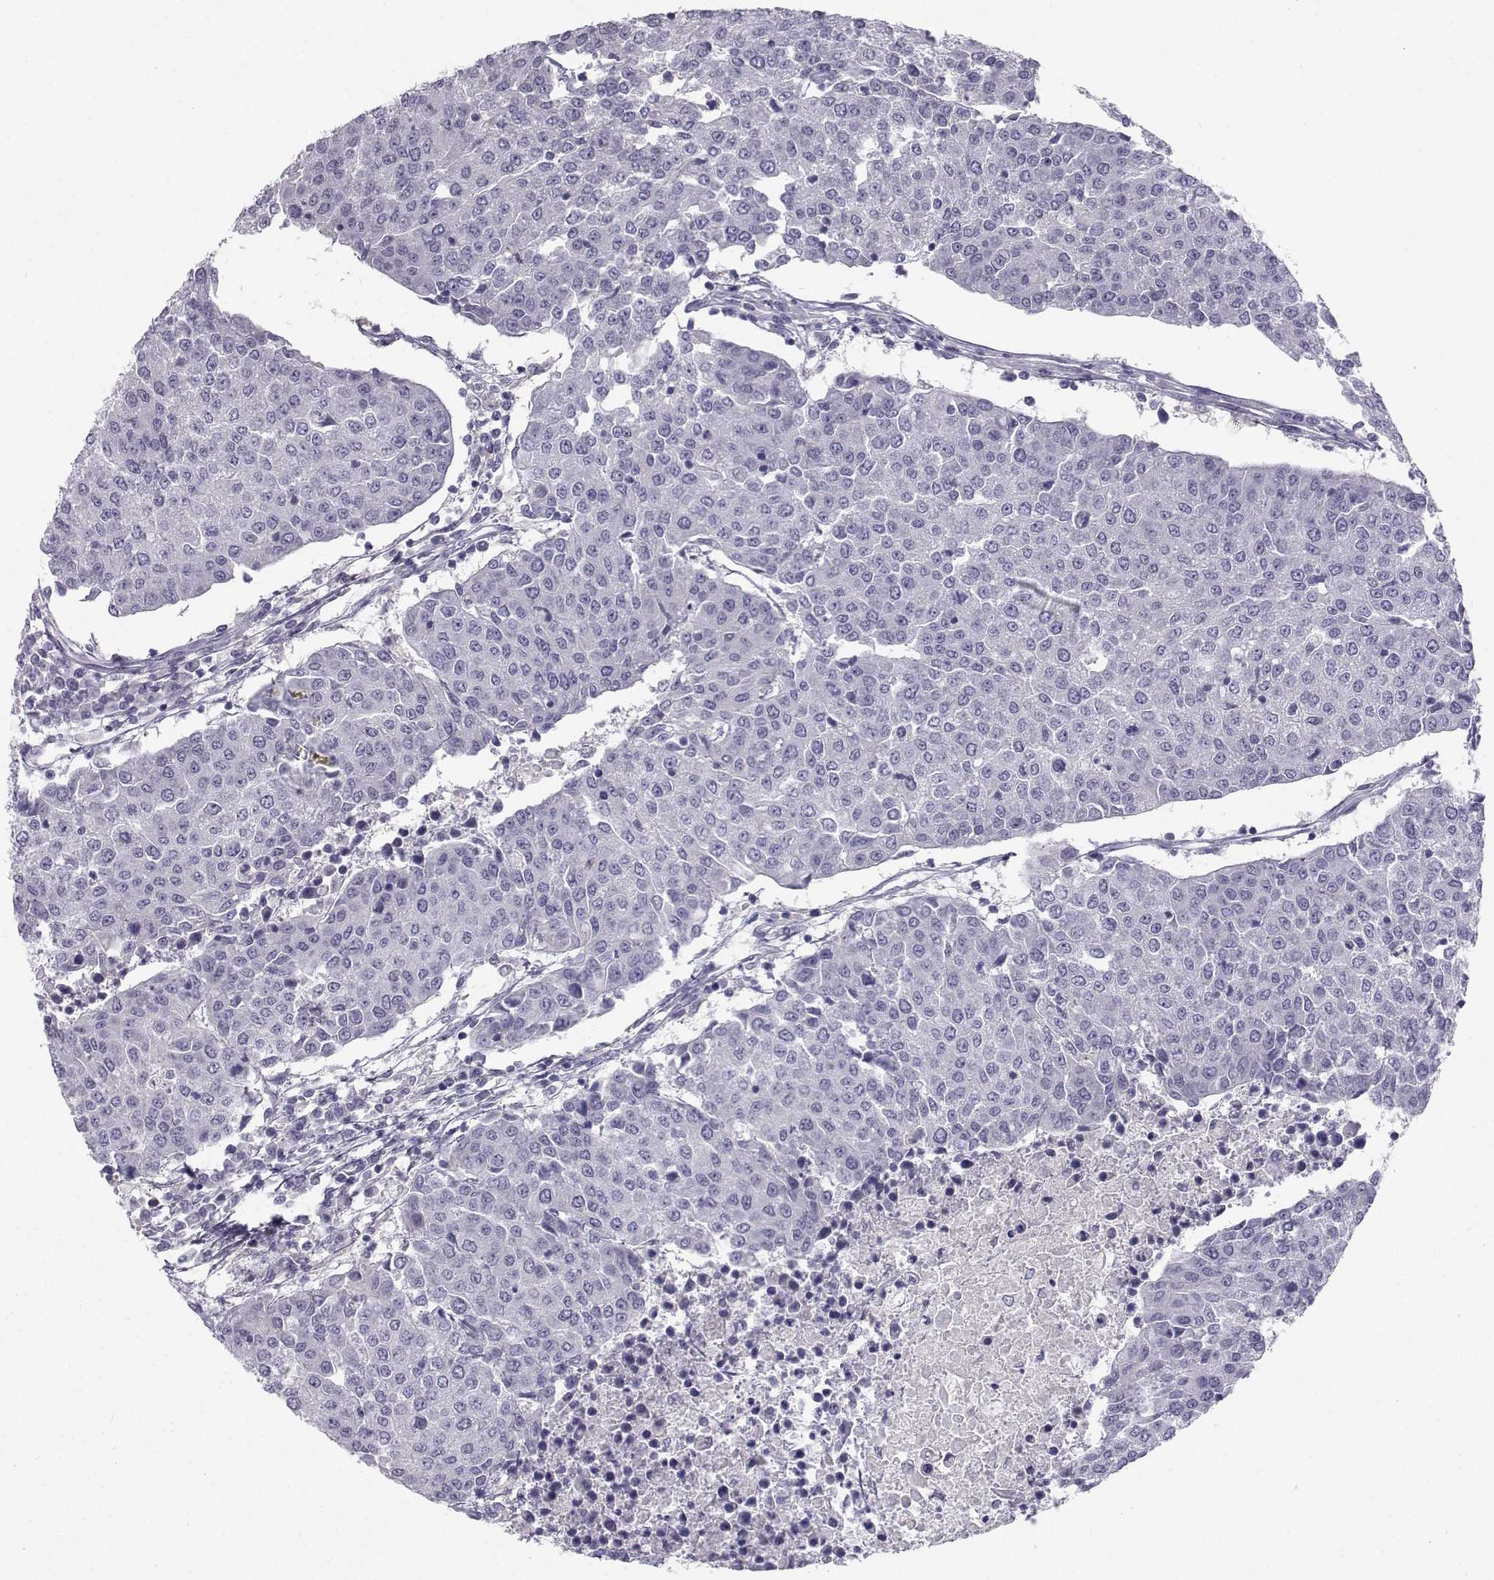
{"staining": {"intensity": "negative", "quantity": "none", "location": "none"}, "tissue": "urothelial cancer", "cell_type": "Tumor cells", "image_type": "cancer", "snomed": [{"axis": "morphology", "description": "Urothelial carcinoma, High grade"}, {"axis": "topography", "description": "Urinary bladder"}], "caption": "High magnification brightfield microscopy of high-grade urothelial carcinoma stained with DAB (3,3'-diaminobenzidine) (brown) and counterstained with hematoxylin (blue): tumor cells show no significant staining.", "gene": "MROH7", "patient": {"sex": "female", "age": 85}}